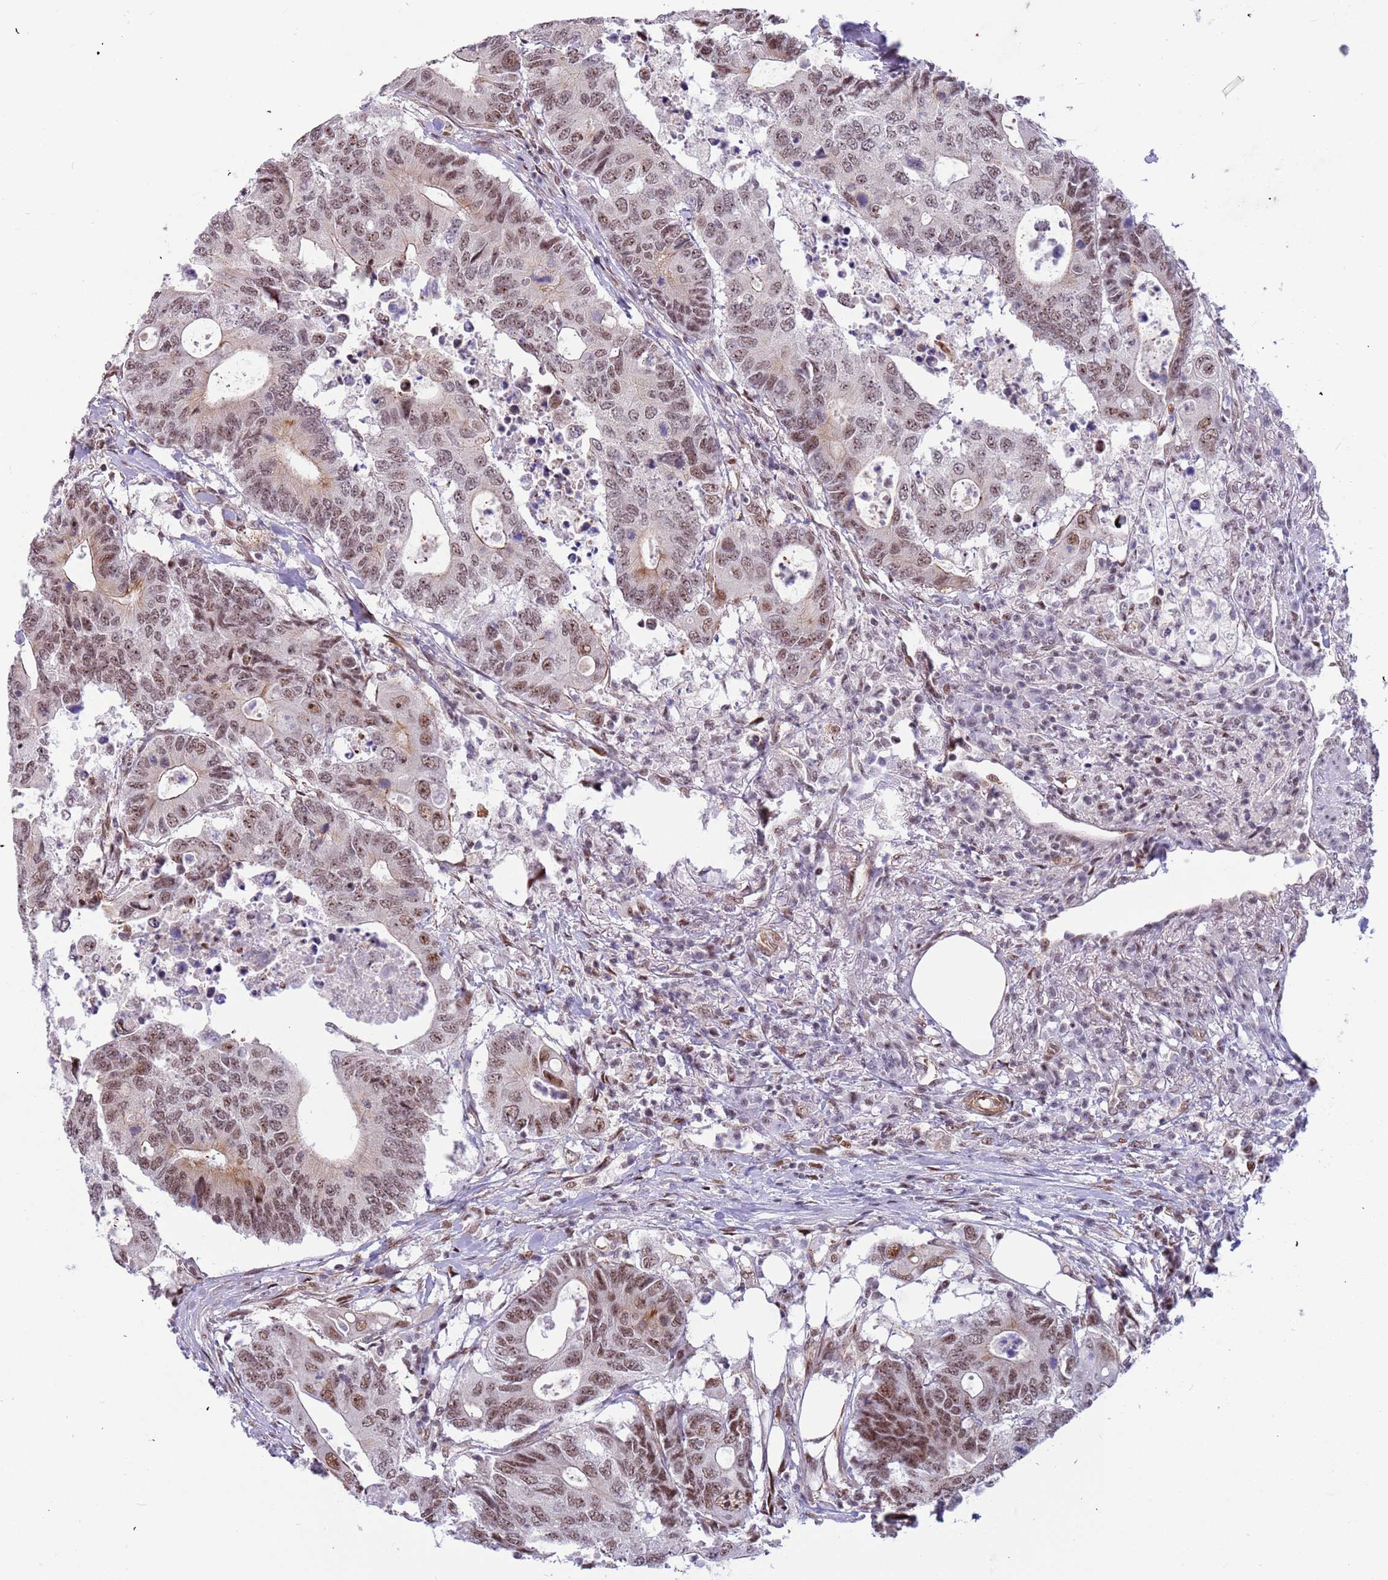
{"staining": {"intensity": "moderate", "quantity": ">75%", "location": "nuclear"}, "tissue": "colorectal cancer", "cell_type": "Tumor cells", "image_type": "cancer", "snomed": [{"axis": "morphology", "description": "Adenocarcinoma, NOS"}, {"axis": "topography", "description": "Colon"}], "caption": "Protein expression analysis of colorectal cancer reveals moderate nuclear expression in approximately >75% of tumor cells. (IHC, brightfield microscopy, high magnification).", "gene": "LRMDA", "patient": {"sex": "male", "age": 71}}